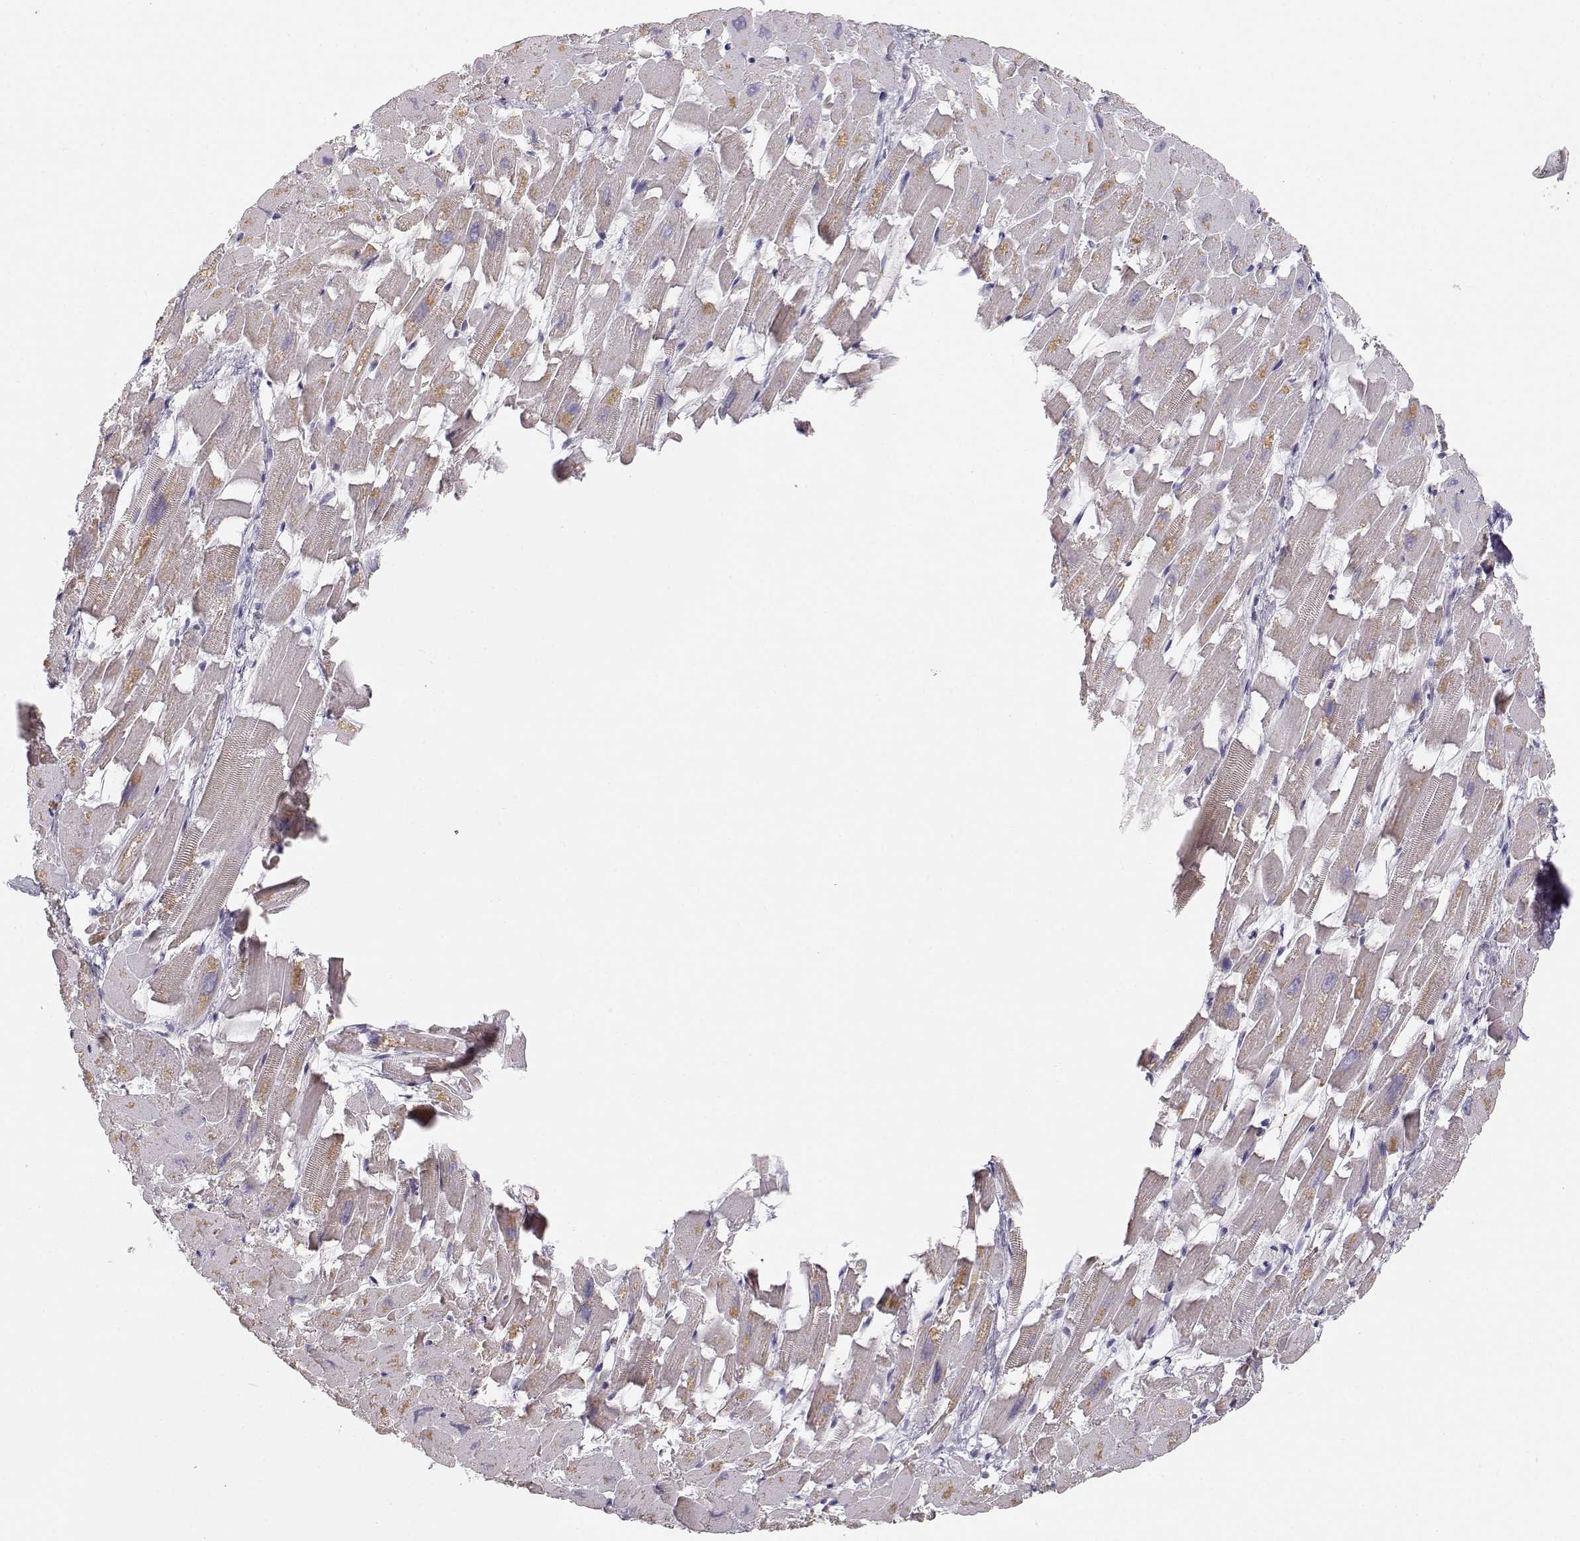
{"staining": {"intensity": "negative", "quantity": "none", "location": "none"}, "tissue": "heart muscle", "cell_type": "Cardiomyocytes", "image_type": "normal", "snomed": [{"axis": "morphology", "description": "Normal tissue, NOS"}, {"axis": "topography", "description": "Heart"}], "caption": "The image demonstrates no staining of cardiomyocytes in unremarkable heart muscle.", "gene": "FAM166A", "patient": {"sex": "female", "age": 64}}